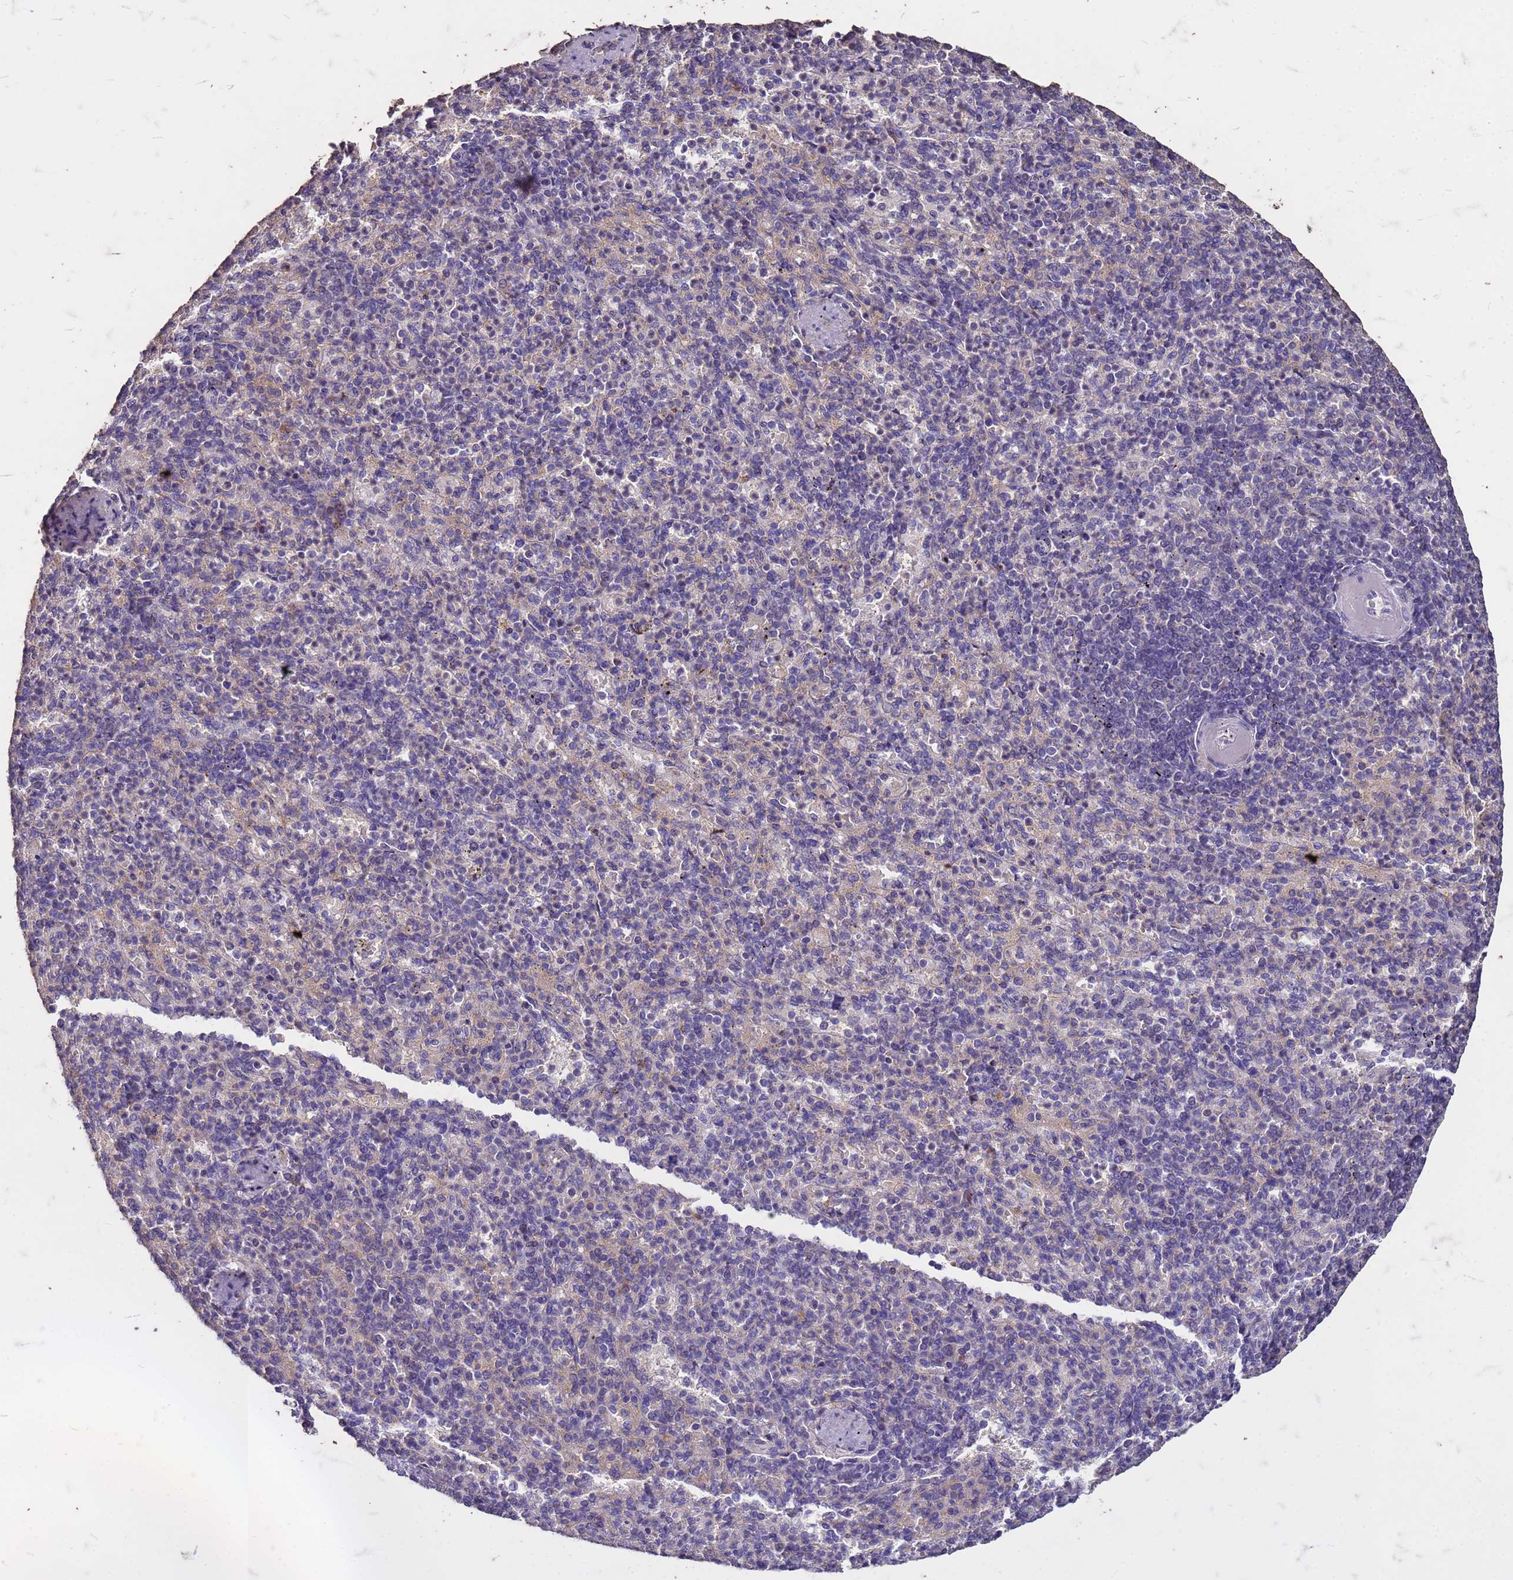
{"staining": {"intensity": "negative", "quantity": "none", "location": "none"}, "tissue": "spleen", "cell_type": "Cells in red pulp", "image_type": "normal", "snomed": [{"axis": "morphology", "description": "Normal tissue, NOS"}, {"axis": "topography", "description": "Spleen"}], "caption": "IHC histopathology image of benign spleen: human spleen stained with DAB (3,3'-diaminobenzidine) shows no significant protein expression in cells in red pulp.", "gene": "FAM184B", "patient": {"sex": "female", "age": 74}}